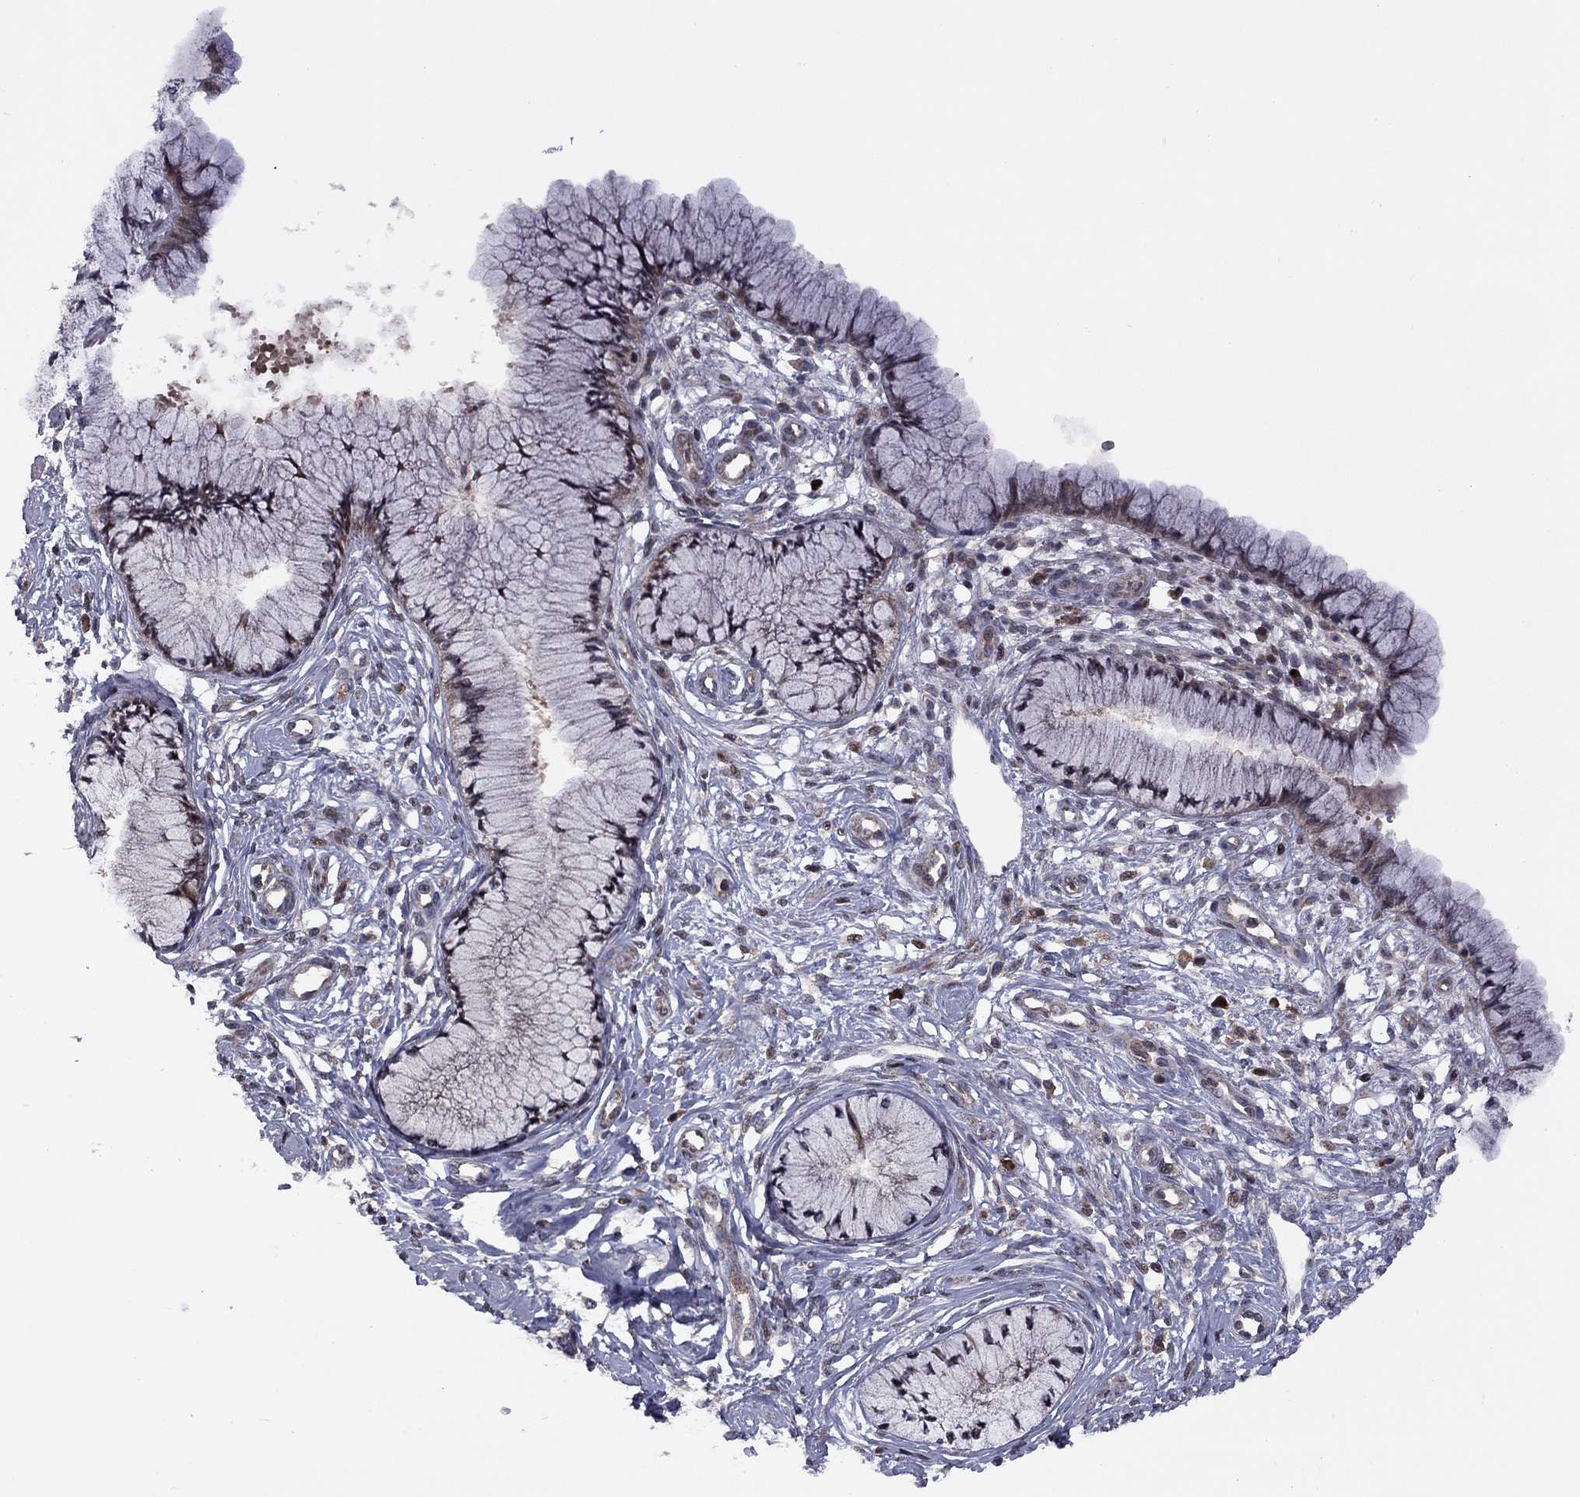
{"staining": {"intensity": "negative", "quantity": "none", "location": "none"}, "tissue": "cervix", "cell_type": "Glandular cells", "image_type": "normal", "snomed": [{"axis": "morphology", "description": "Normal tissue, NOS"}, {"axis": "topography", "description": "Cervix"}], "caption": "Immunohistochemistry (IHC) of unremarkable human cervix exhibits no expression in glandular cells.", "gene": "IPP", "patient": {"sex": "female", "age": 37}}